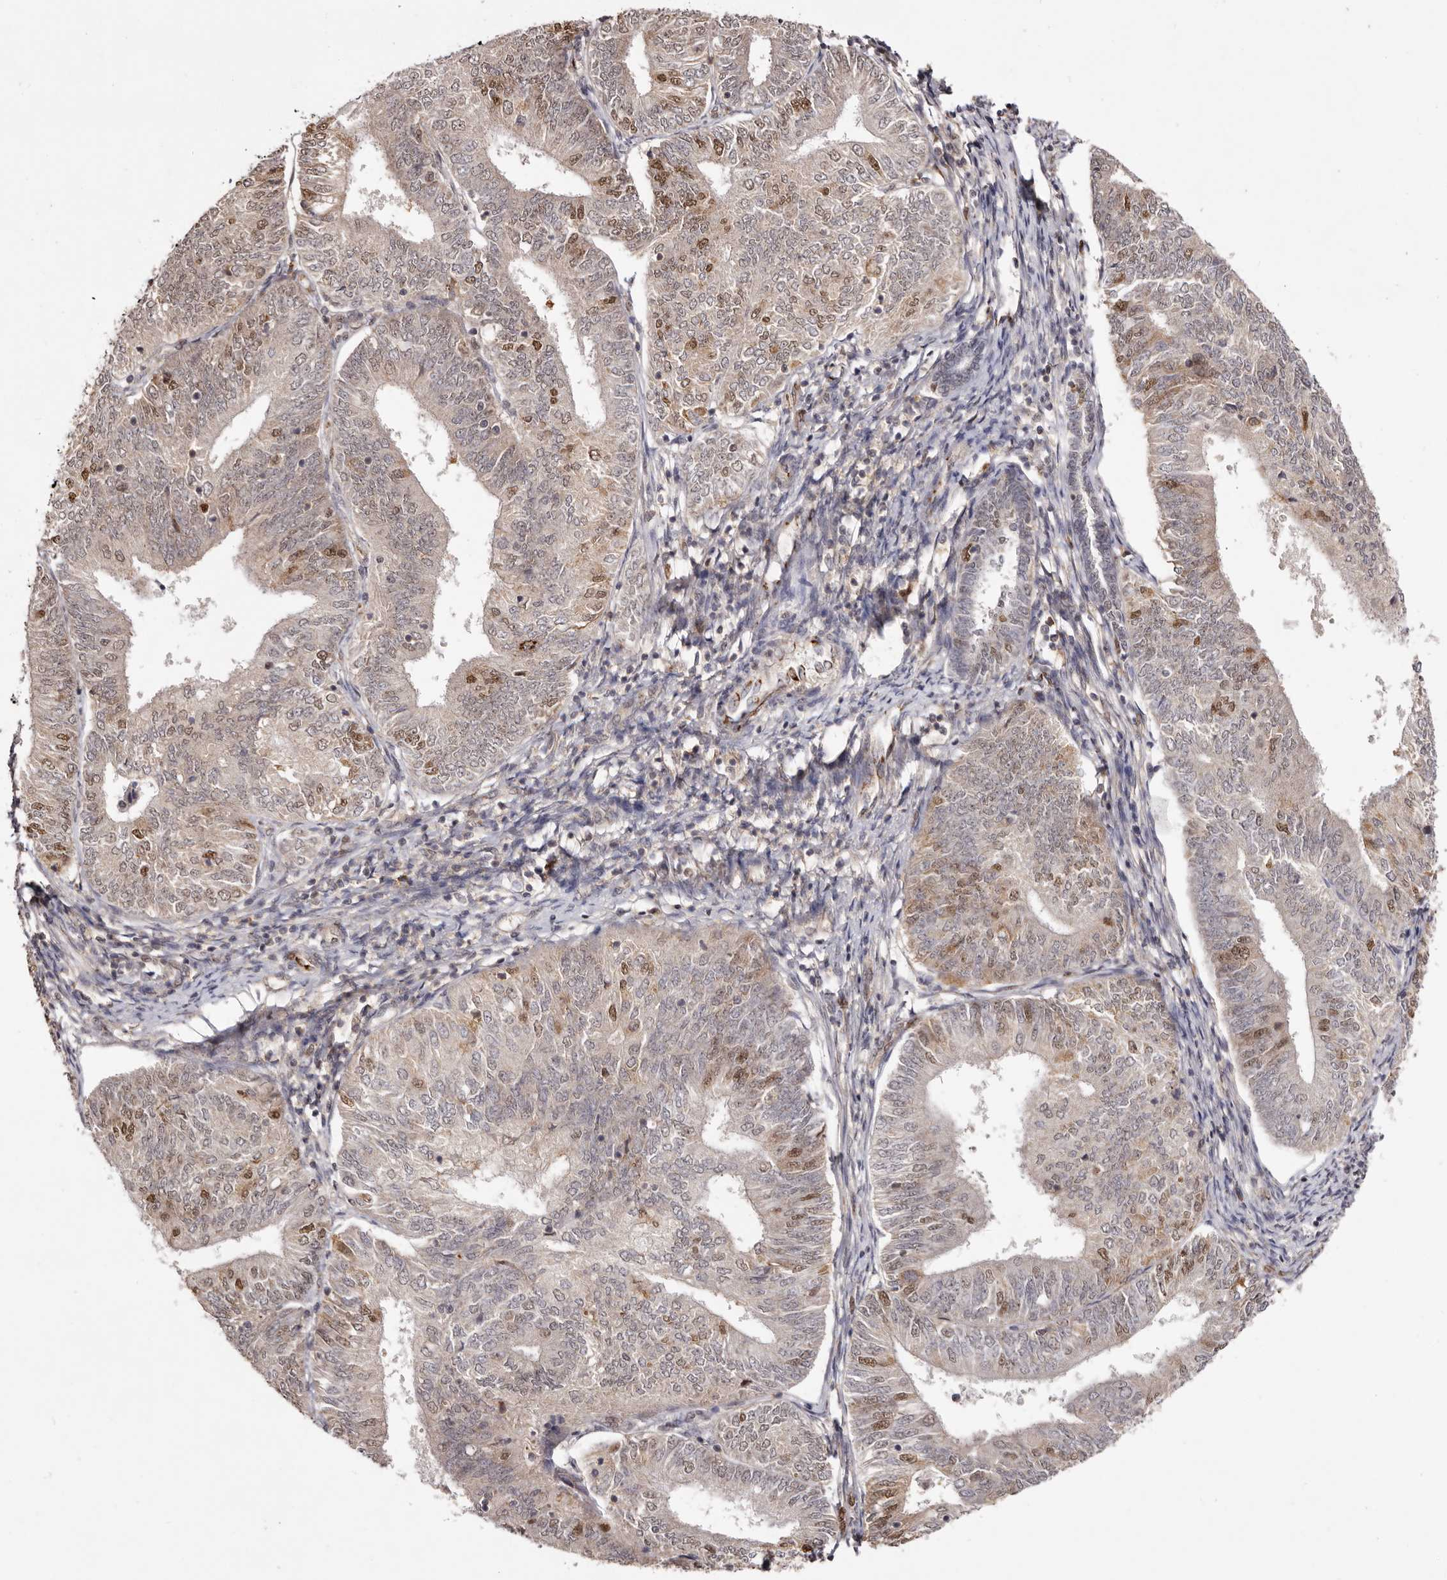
{"staining": {"intensity": "moderate", "quantity": "25%-75%", "location": "nuclear"}, "tissue": "endometrial cancer", "cell_type": "Tumor cells", "image_type": "cancer", "snomed": [{"axis": "morphology", "description": "Adenocarcinoma, NOS"}, {"axis": "topography", "description": "Endometrium"}], "caption": "Protein expression analysis of endometrial adenocarcinoma reveals moderate nuclear staining in approximately 25%-75% of tumor cells.", "gene": "NOTCH1", "patient": {"sex": "female", "age": 58}}